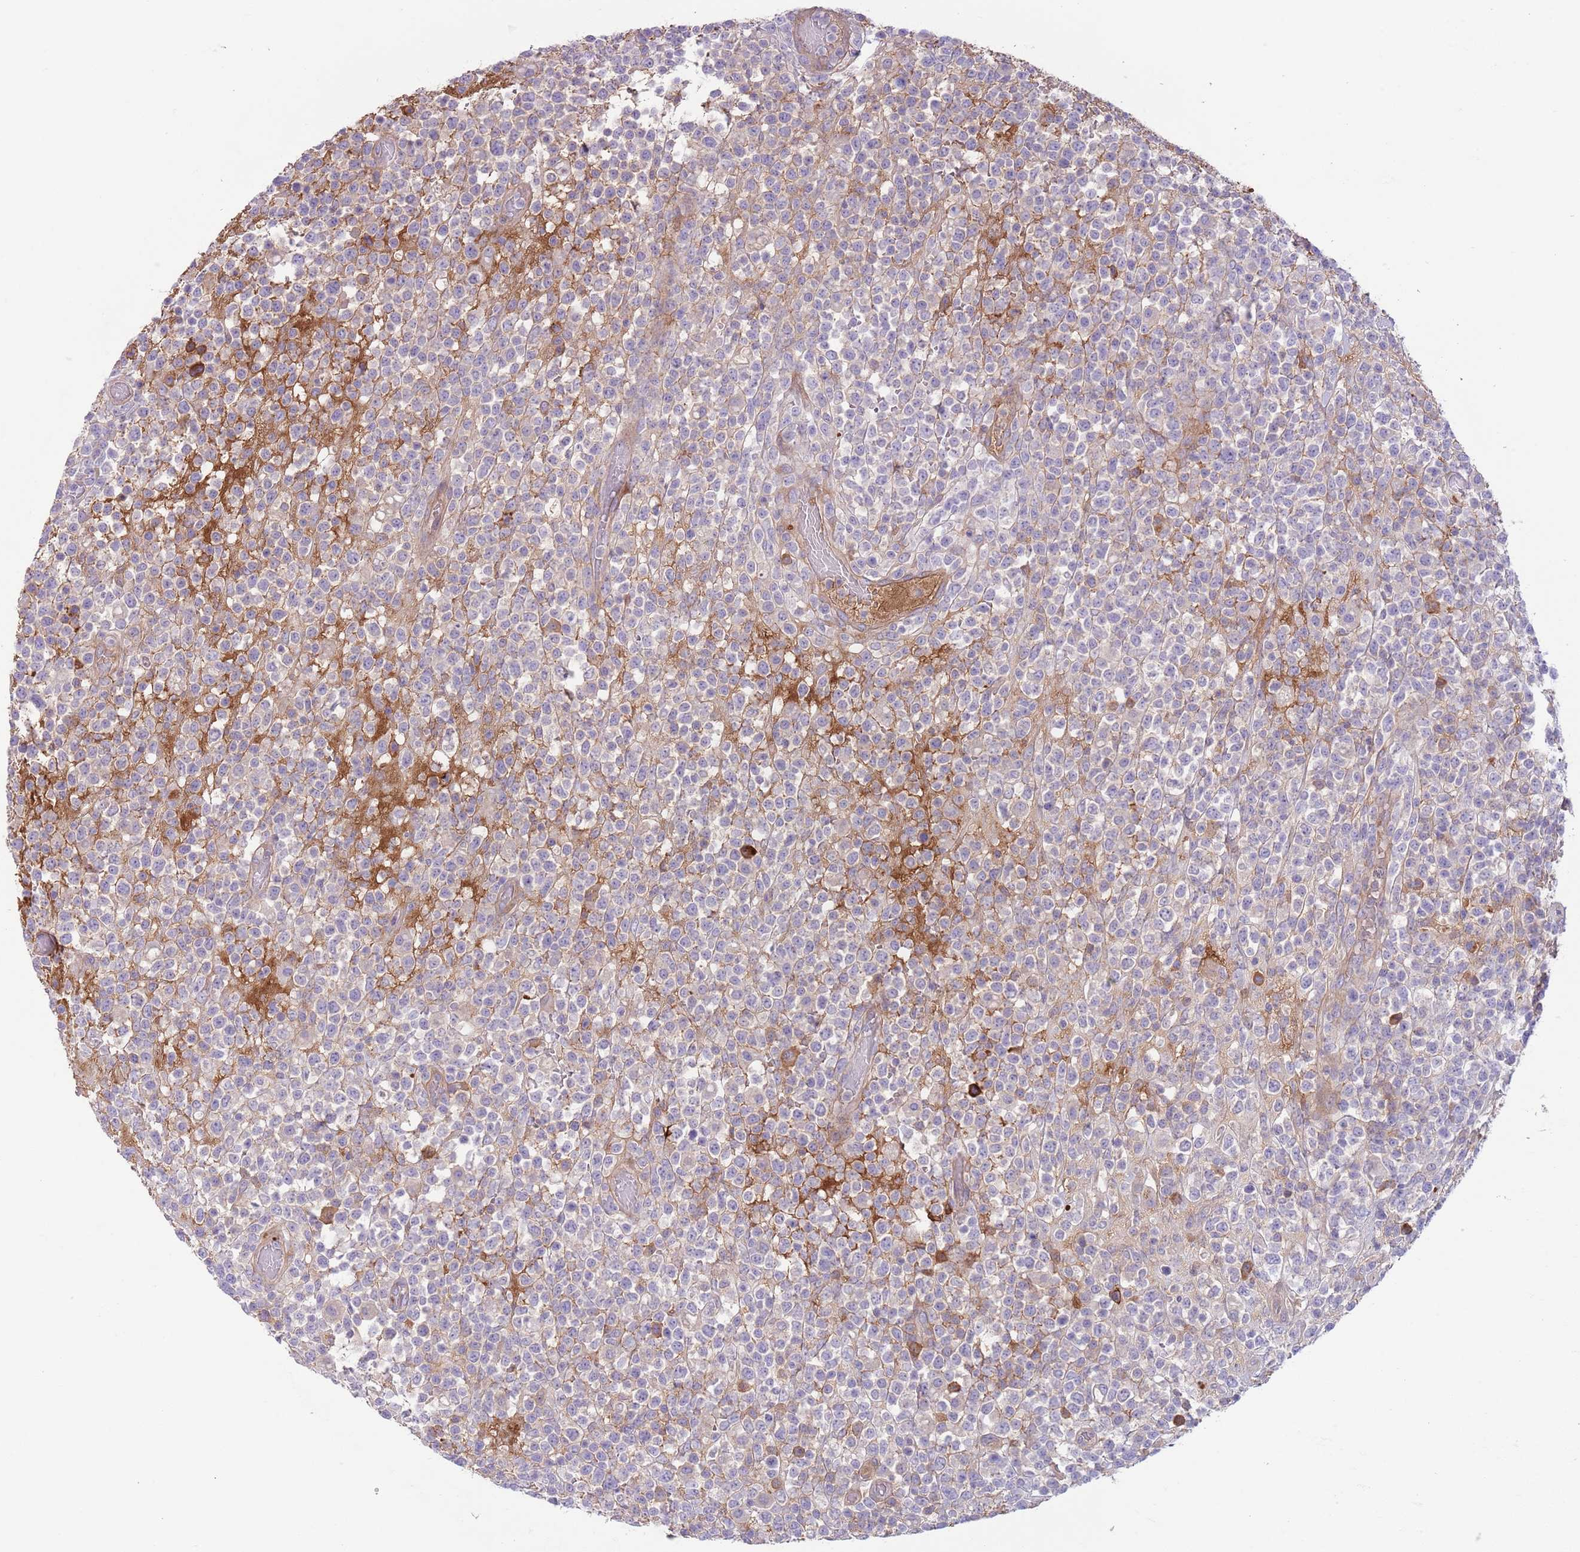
{"staining": {"intensity": "negative", "quantity": "none", "location": "none"}, "tissue": "lymphoma", "cell_type": "Tumor cells", "image_type": "cancer", "snomed": [{"axis": "morphology", "description": "Malignant lymphoma, non-Hodgkin's type, High grade"}, {"axis": "topography", "description": "Colon"}], "caption": "A photomicrograph of human malignant lymphoma, non-Hodgkin's type (high-grade) is negative for staining in tumor cells.", "gene": "CFH", "patient": {"sex": "female", "age": 53}}